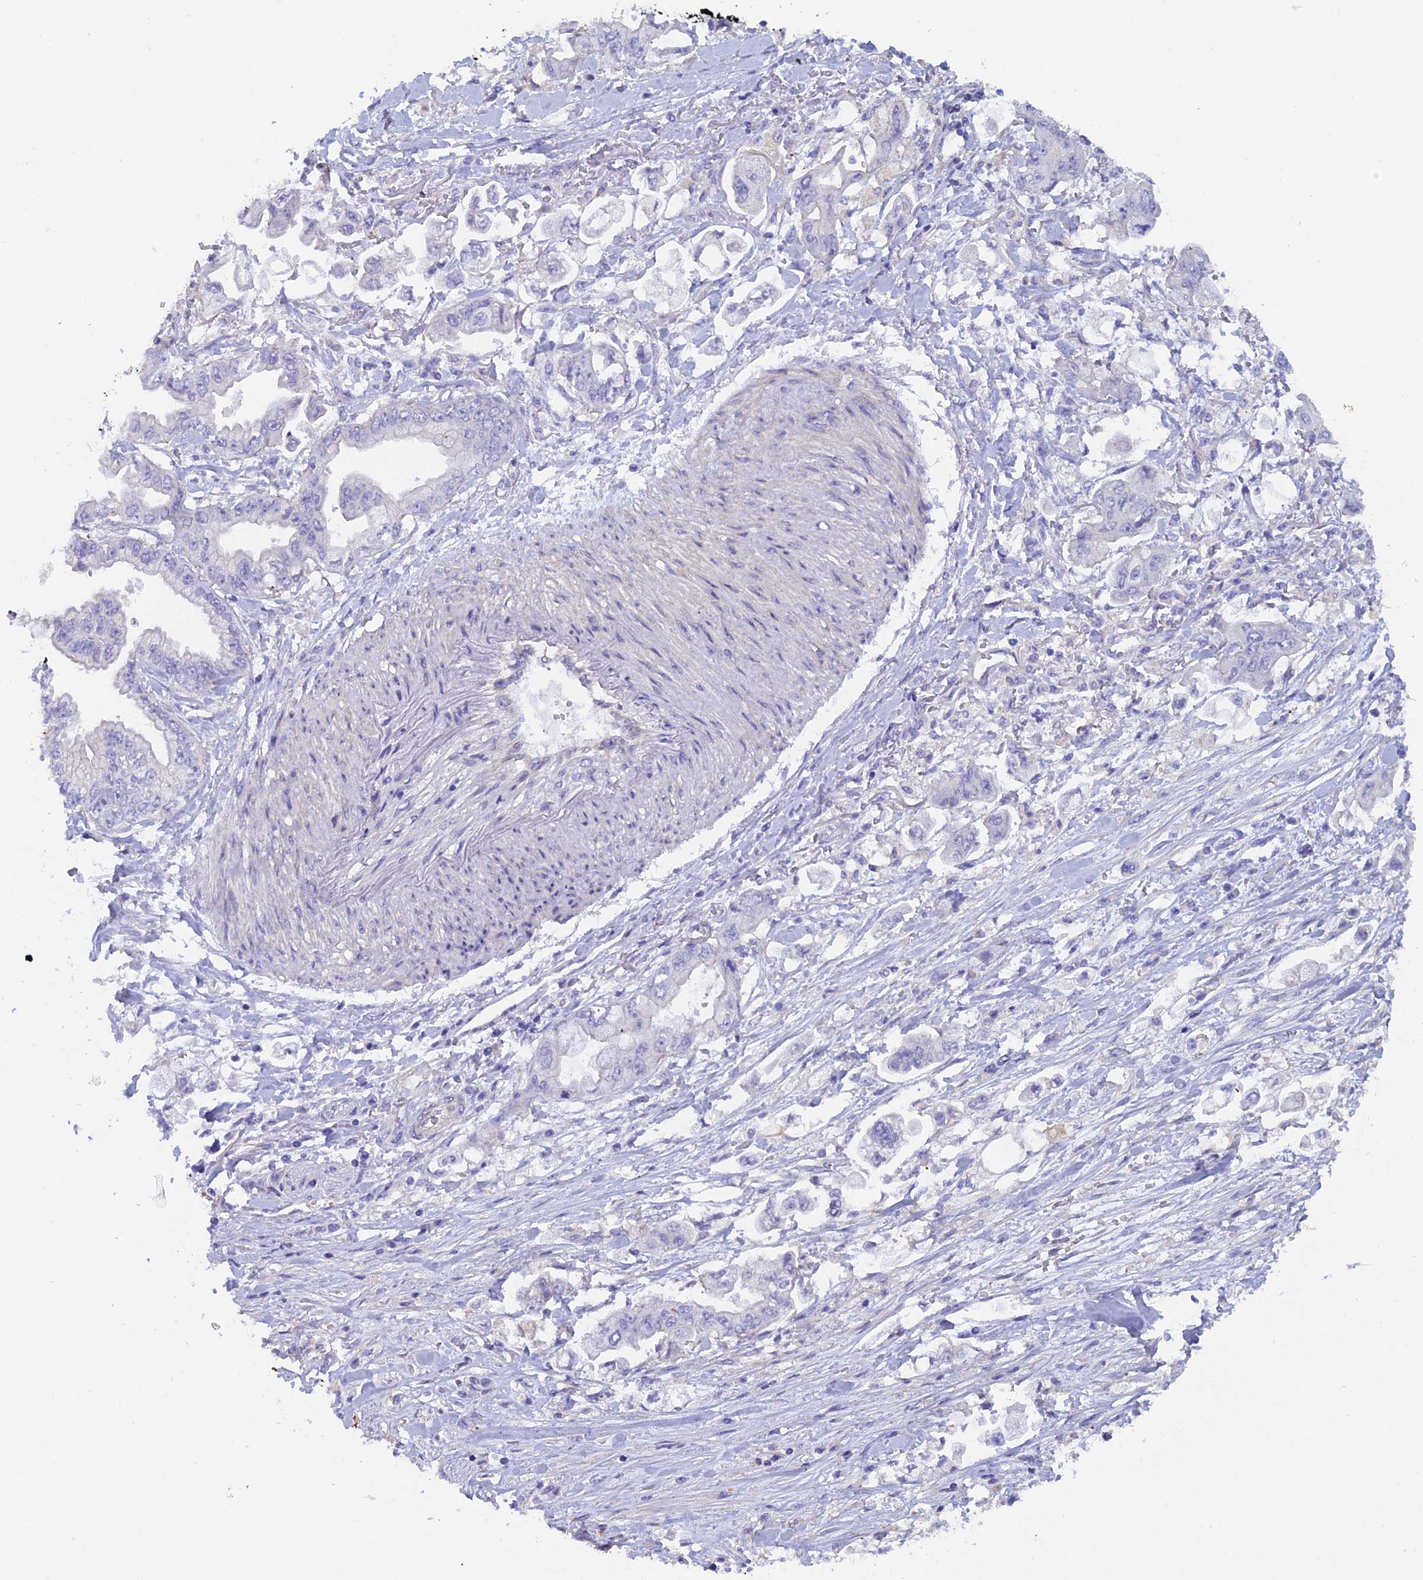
{"staining": {"intensity": "negative", "quantity": "none", "location": "none"}, "tissue": "stomach cancer", "cell_type": "Tumor cells", "image_type": "cancer", "snomed": [{"axis": "morphology", "description": "Adenocarcinoma, NOS"}, {"axis": "topography", "description": "Stomach"}], "caption": "Tumor cells show no significant protein staining in stomach cancer (adenocarcinoma).", "gene": "FZR1", "patient": {"sex": "male", "age": 62}}